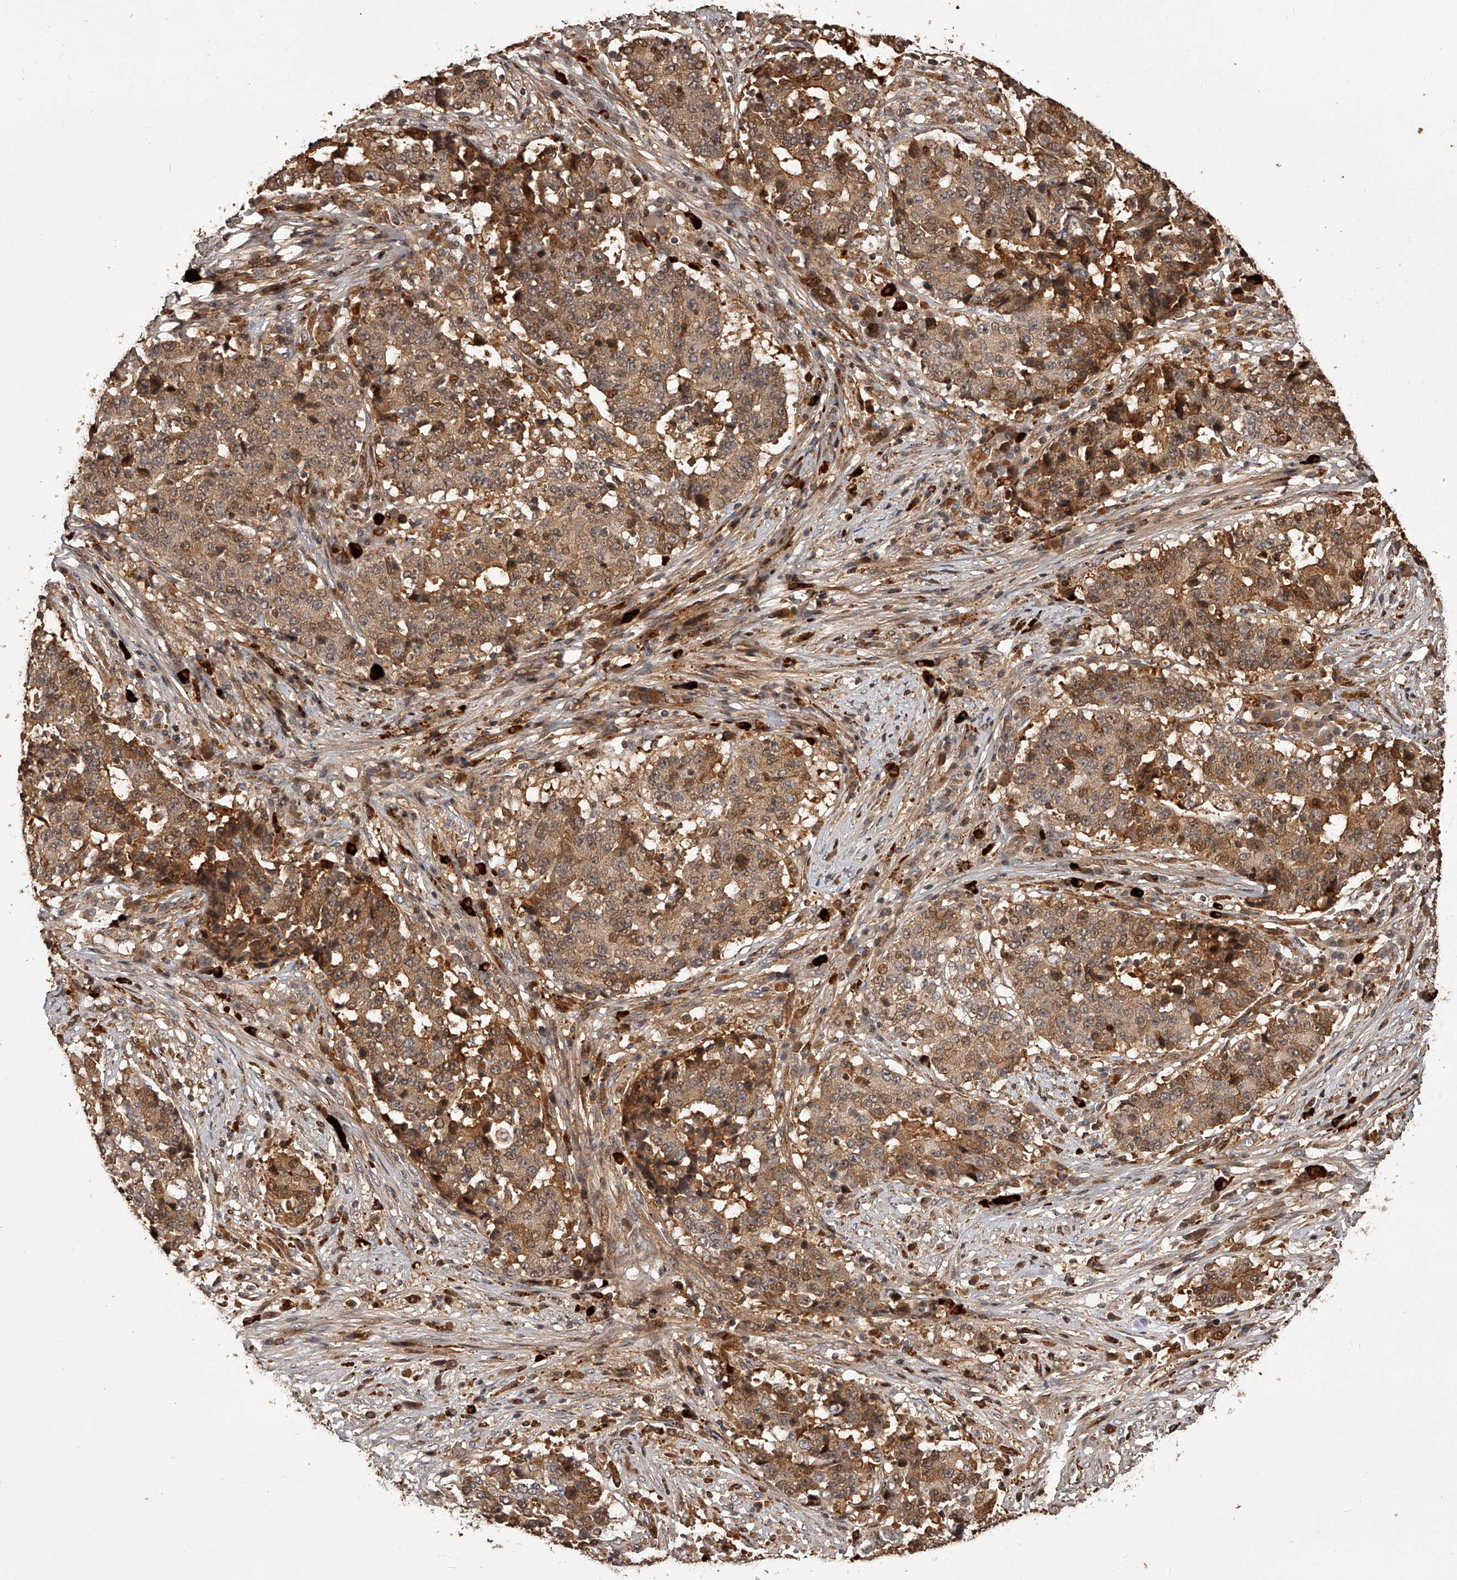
{"staining": {"intensity": "moderate", "quantity": ">75%", "location": "cytoplasmic/membranous,nuclear"}, "tissue": "stomach cancer", "cell_type": "Tumor cells", "image_type": "cancer", "snomed": [{"axis": "morphology", "description": "Adenocarcinoma, NOS"}, {"axis": "topography", "description": "Stomach"}], "caption": "Immunohistochemistry (DAB) staining of human stomach cancer shows moderate cytoplasmic/membranous and nuclear protein staining in about >75% of tumor cells.", "gene": "CRYZL1", "patient": {"sex": "male", "age": 59}}